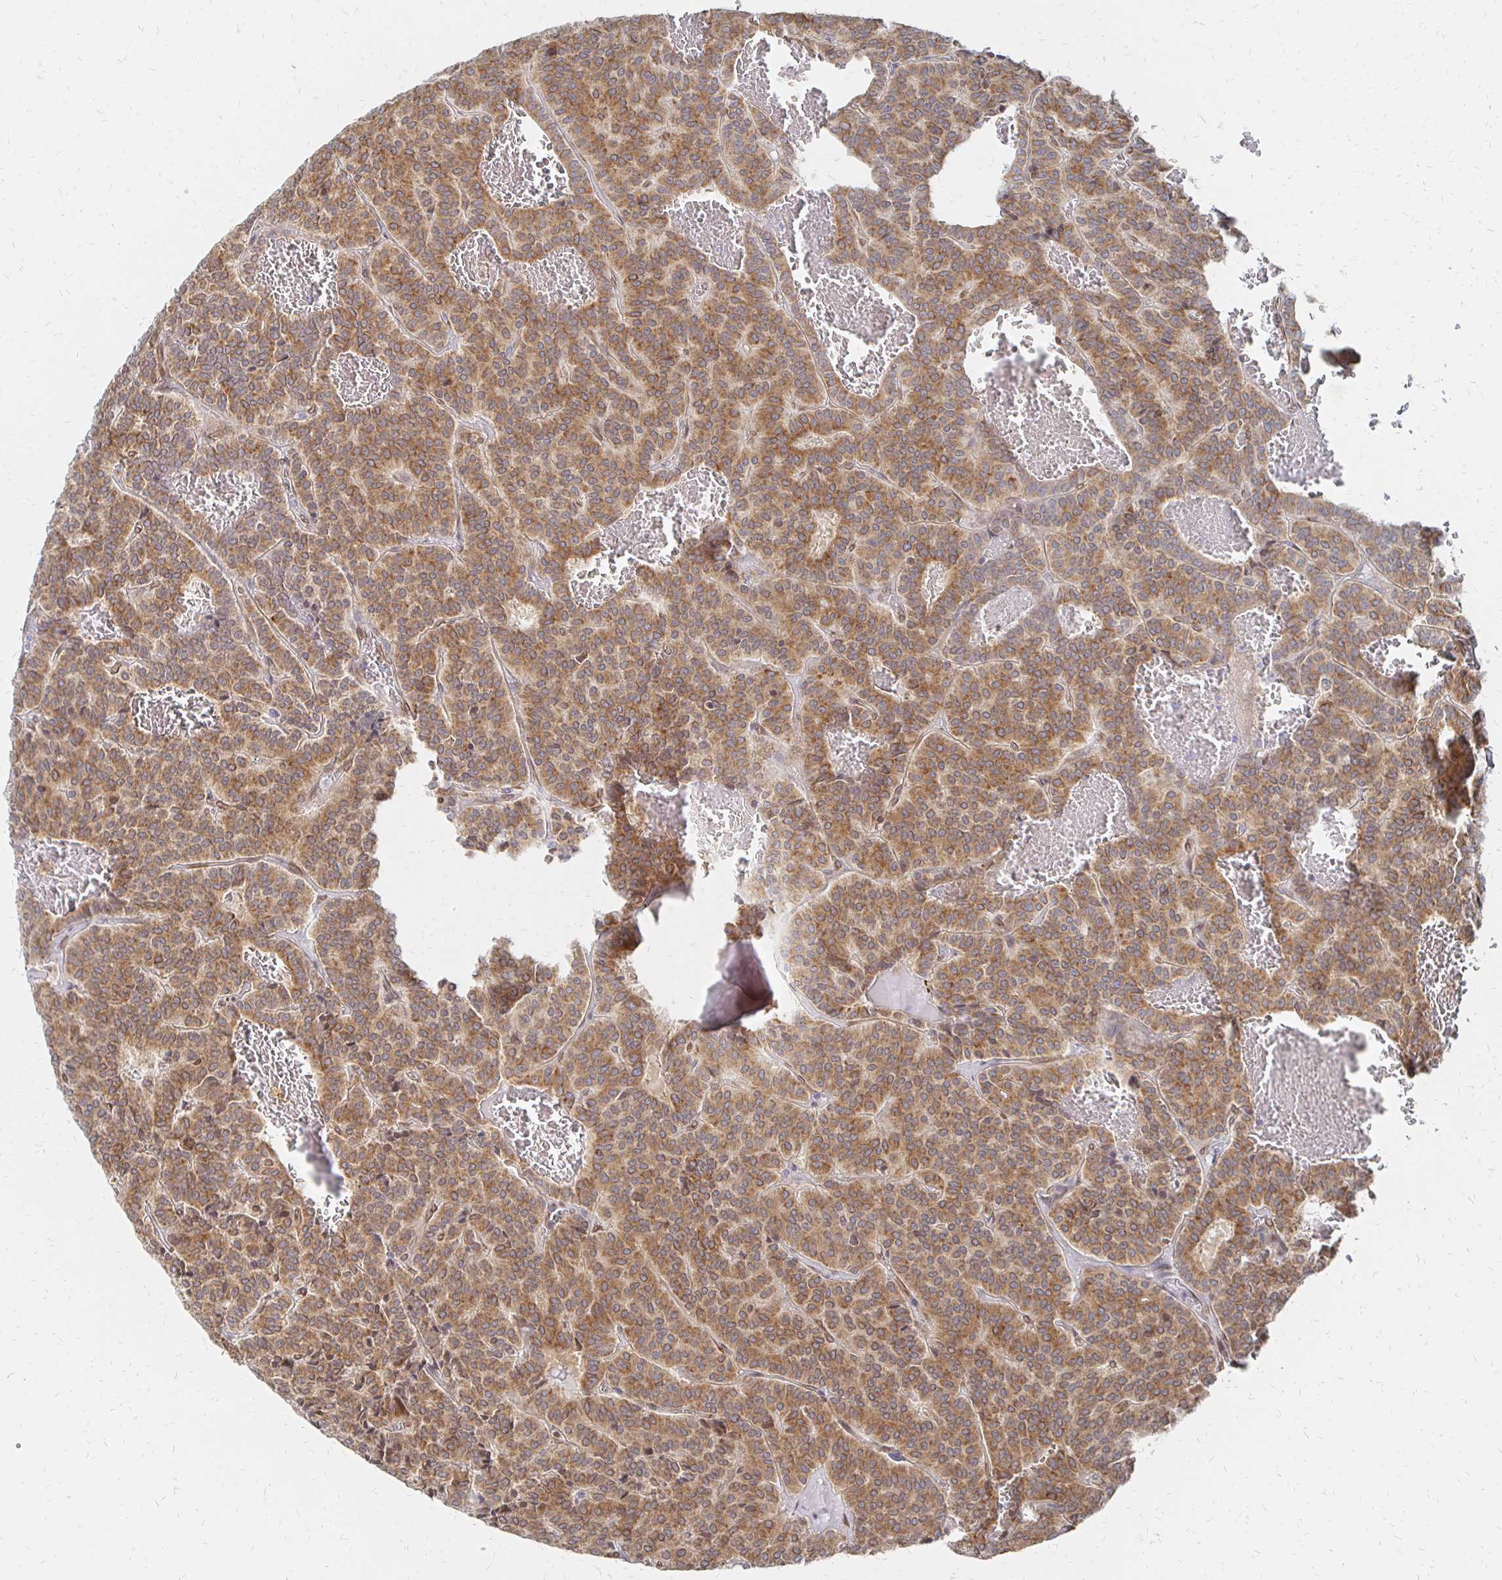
{"staining": {"intensity": "moderate", "quantity": ">75%", "location": "cytoplasmic/membranous,nuclear"}, "tissue": "carcinoid", "cell_type": "Tumor cells", "image_type": "cancer", "snomed": [{"axis": "morphology", "description": "Carcinoid, malignant, NOS"}, {"axis": "topography", "description": "Lung"}], "caption": "The immunohistochemical stain highlights moderate cytoplasmic/membranous and nuclear staining in tumor cells of carcinoid tissue.", "gene": "PELI3", "patient": {"sex": "male", "age": 70}}